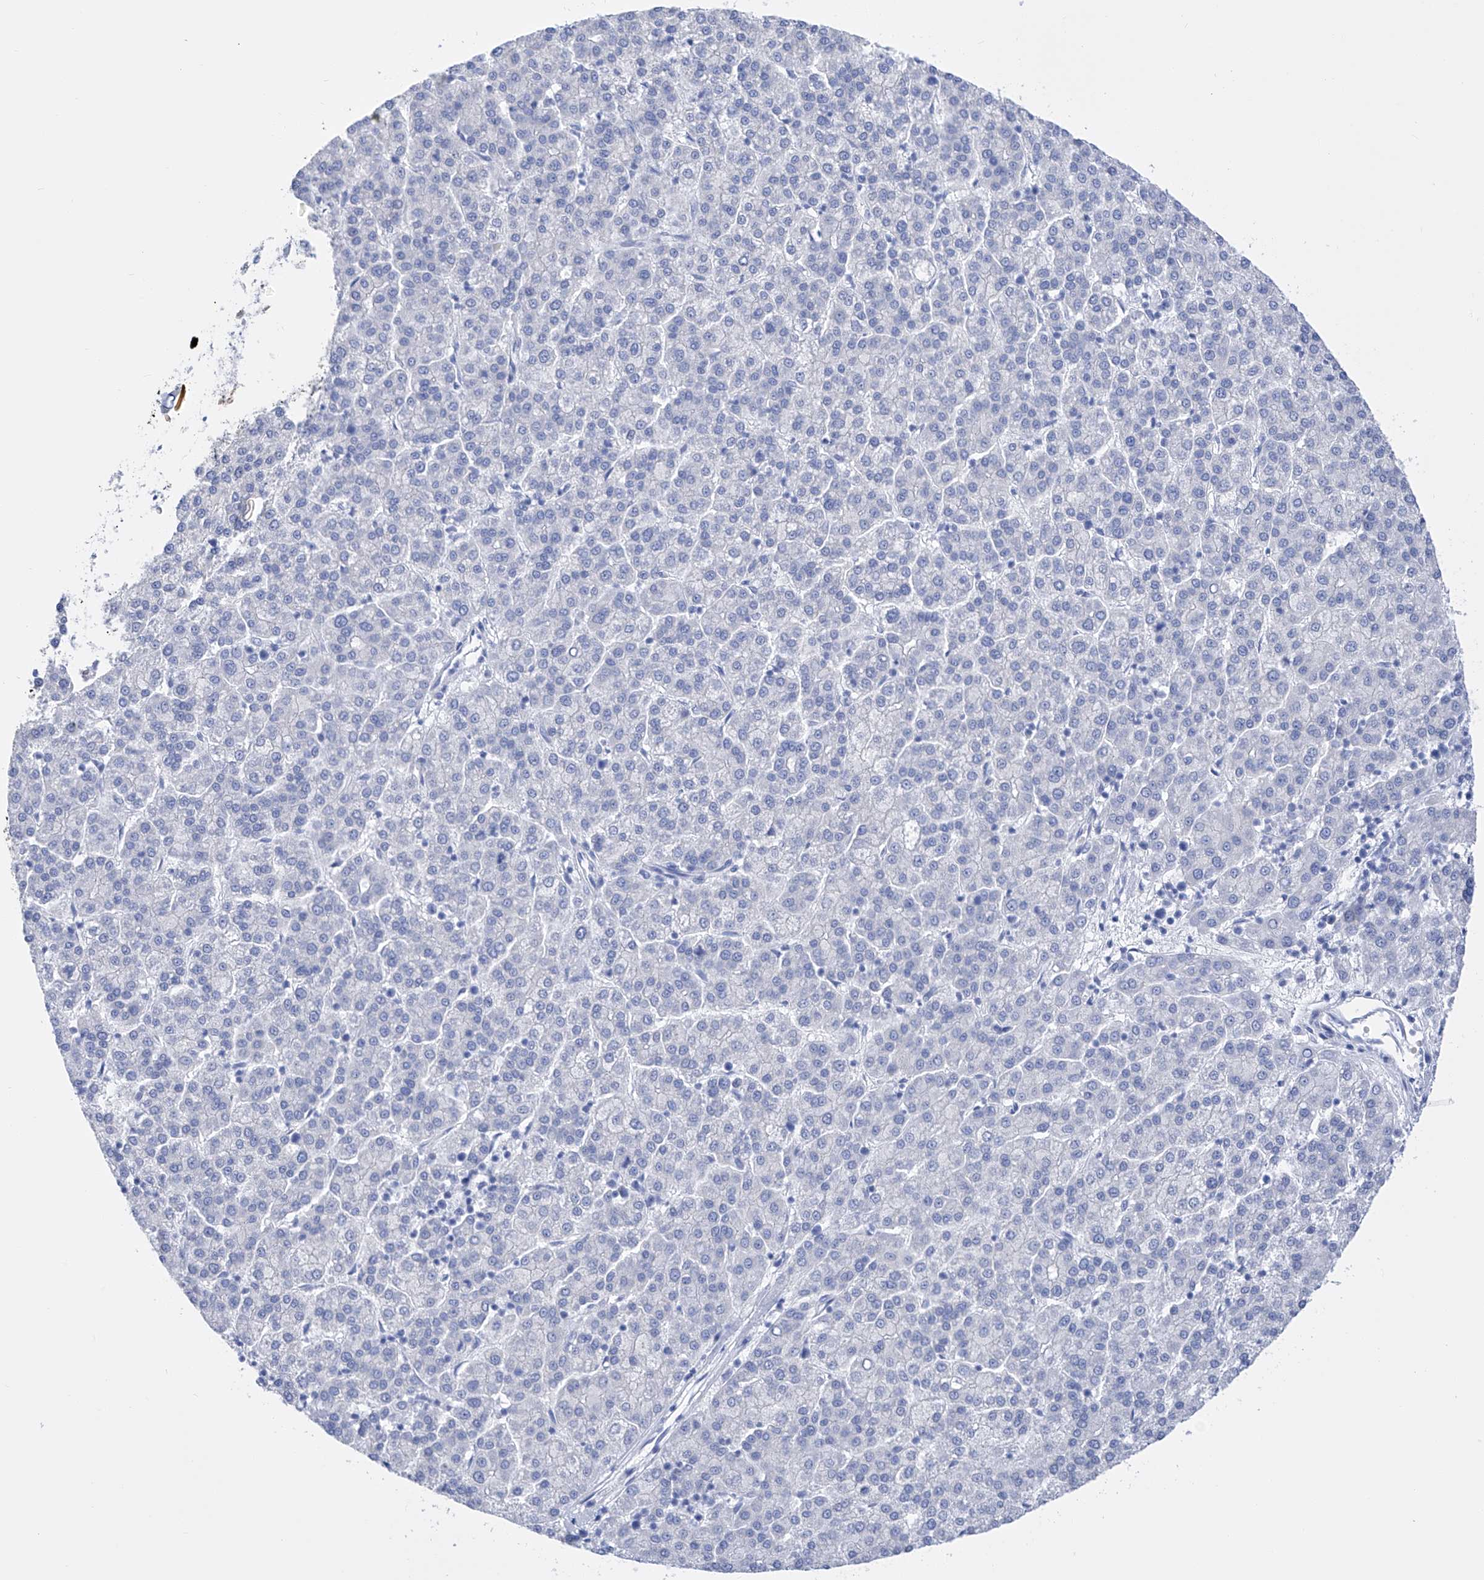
{"staining": {"intensity": "negative", "quantity": "none", "location": "none"}, "tissue": "liver cancer", "cell_type": "Tumor cells", "image_type": "cancer", "snomed": [{"axis": "morphology", "description": "Carcinoma, Hepatocellular, NOS"}, {"axis": "topography", "description": "Liver"}], "caption": "This is an immunohistochemistry (IHC) micrograph of liver hepatocellular carcinoma. There is no positivity in tumor cells.", "gene": "FLG", "patient": {"sex": "female", "age": 58}}